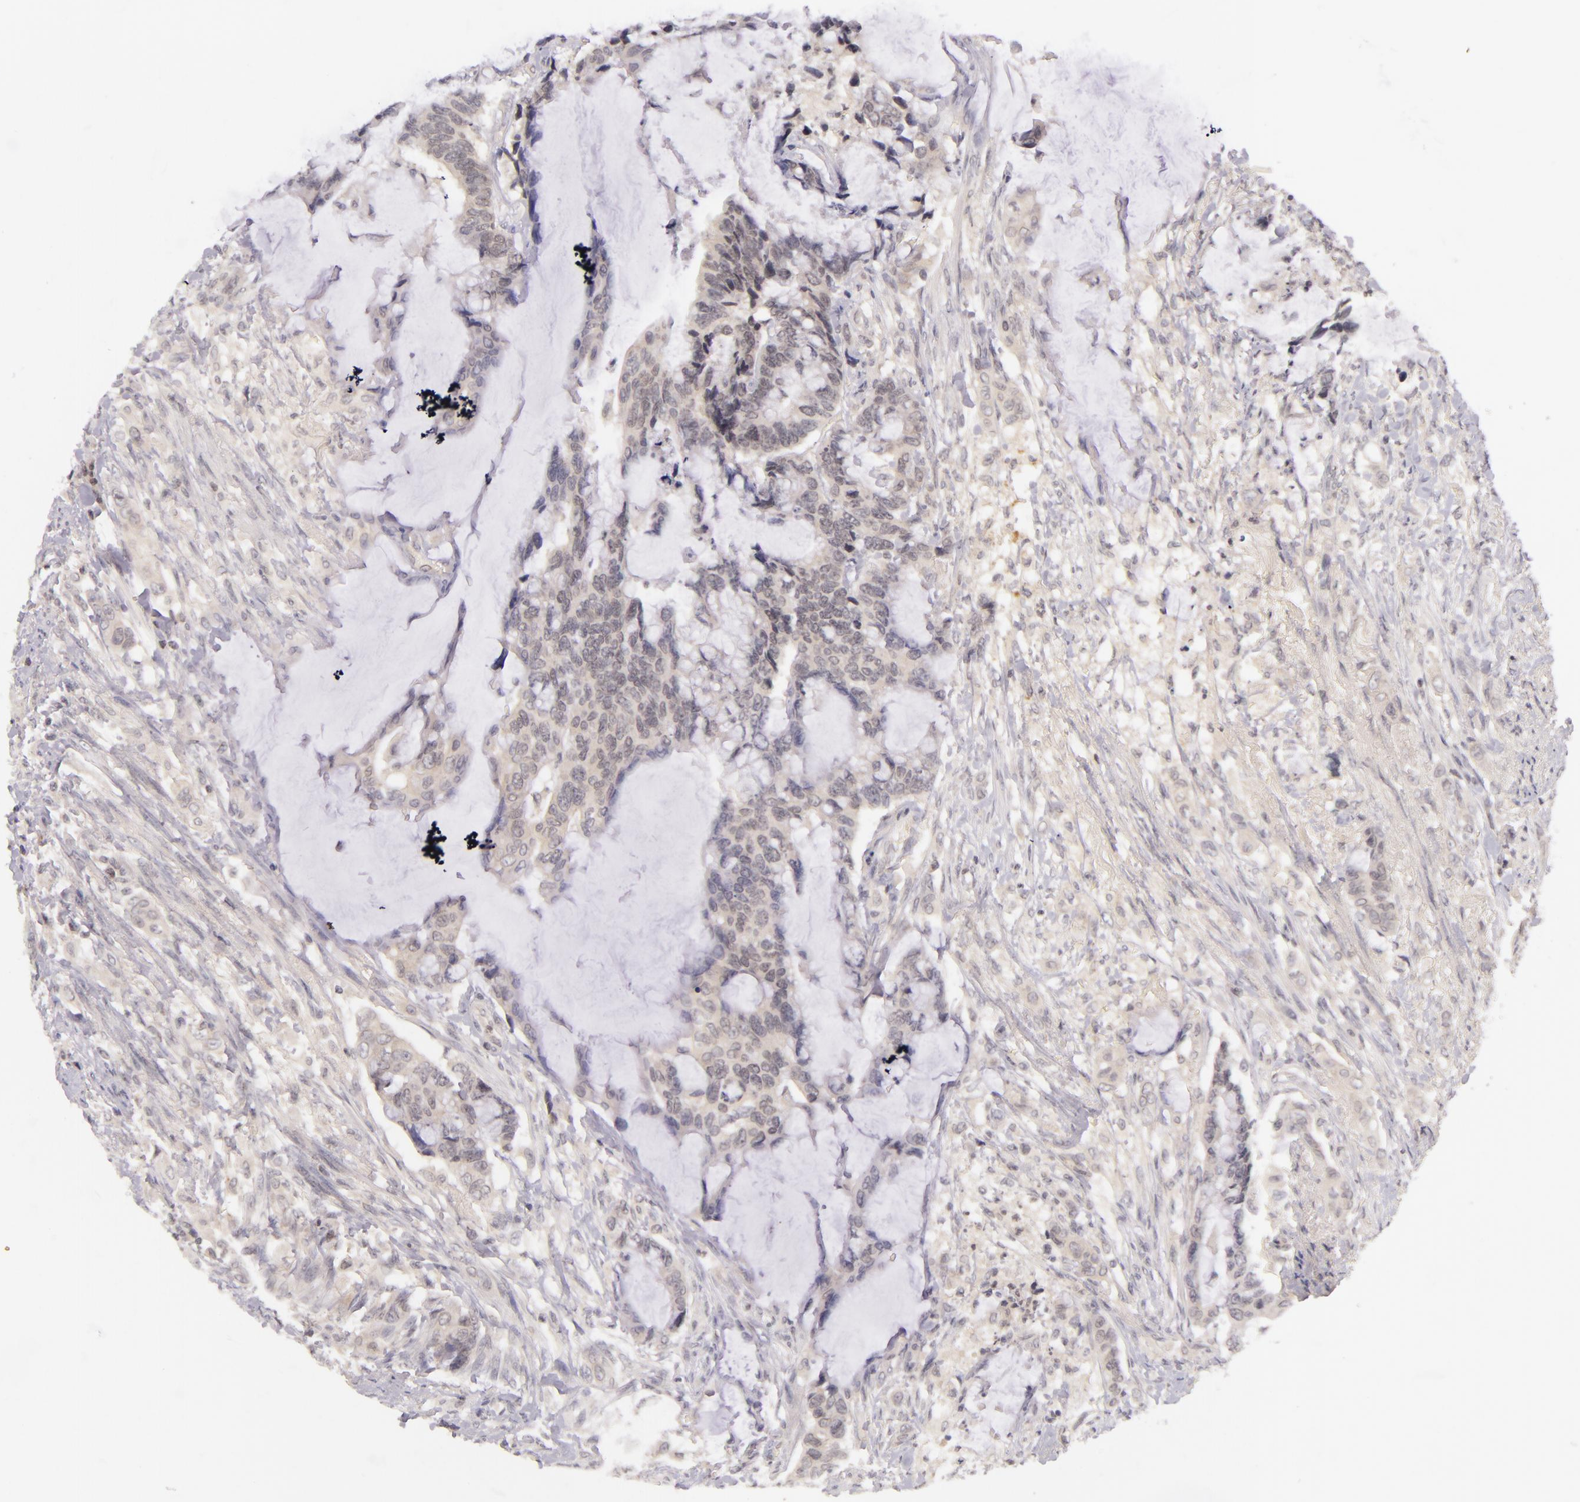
{"staining": {"intensity": "weak", "quantity": "25%-75%", "location": "cytoplasmic/membranous"}, "tissue": "colorectal cancer", "cell_type": "Tumor cells", "image_type": "cancer", "snomed": [{"axis": "morphology", "description": "Adenocarcinoma, NOS"}, {"axis": "topography", "description": "Rectum"}], "caption": "Protein analysis of colorectal cancer tissue exhibits weak cytoplasmic/membranous staining in about 25%-75% of tumor cells. Using DAB (3,3'-diaminobenzidine) (brown) and hematoxylin (blue) stains, captured at high magnification using brightfield microscopy.", "gene": "CASP8", "patient": {"sex": "female", "age": 59}}